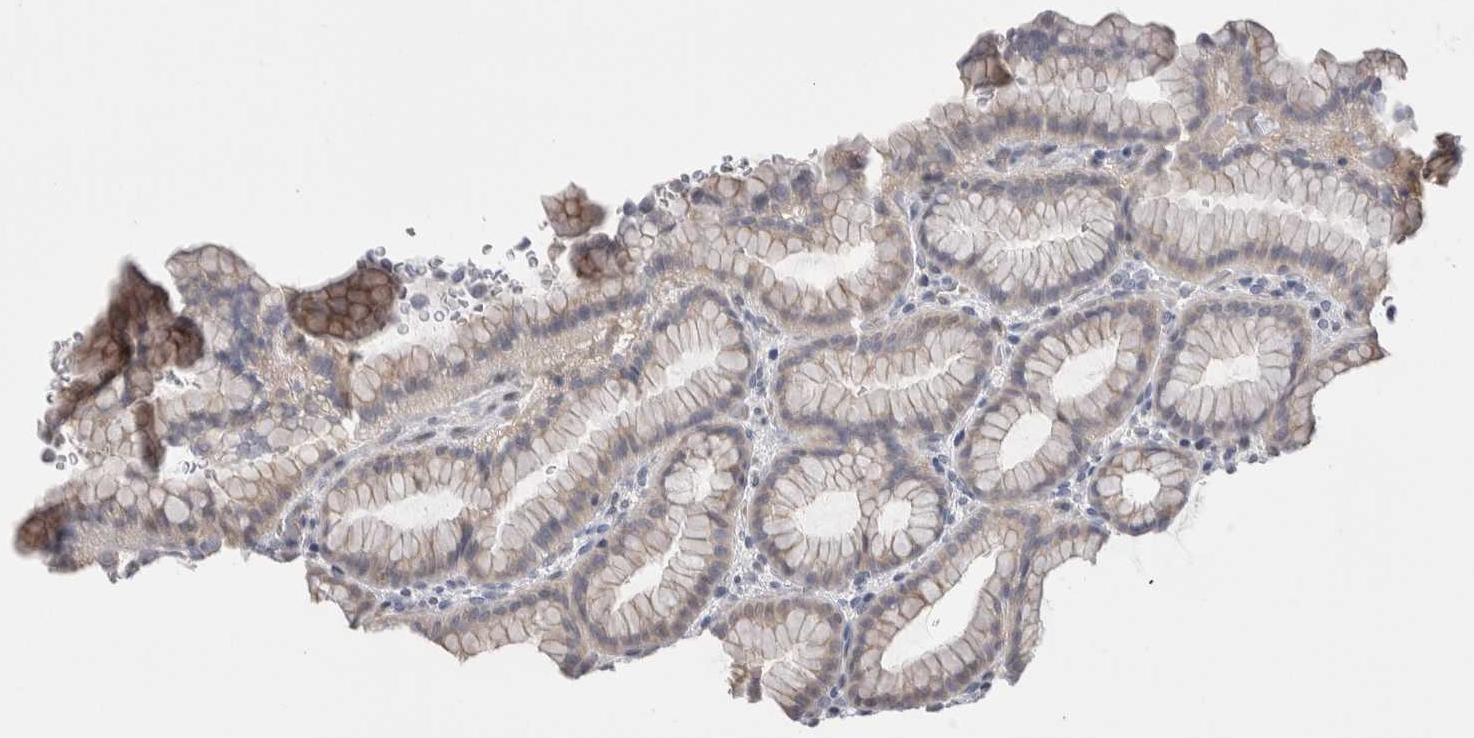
{"staining": {"intensity": "weak", "quantity": "<25%", "location": "nuclear"}, "tissue": "stomach", "cell_type": "Glandular cells", "image_type": "normal", "snomed": [{"axis": "morphology", "description": "Normal tissue, NOS"}, {"axis": "topography", "description": "Stomach"}], "caption": "Photomicrograph shows no significant protein staining in glandular cells of unremarkable stomach.", "gene": "ZBTB49", "patient": {"sex": "male", "age": 42}}